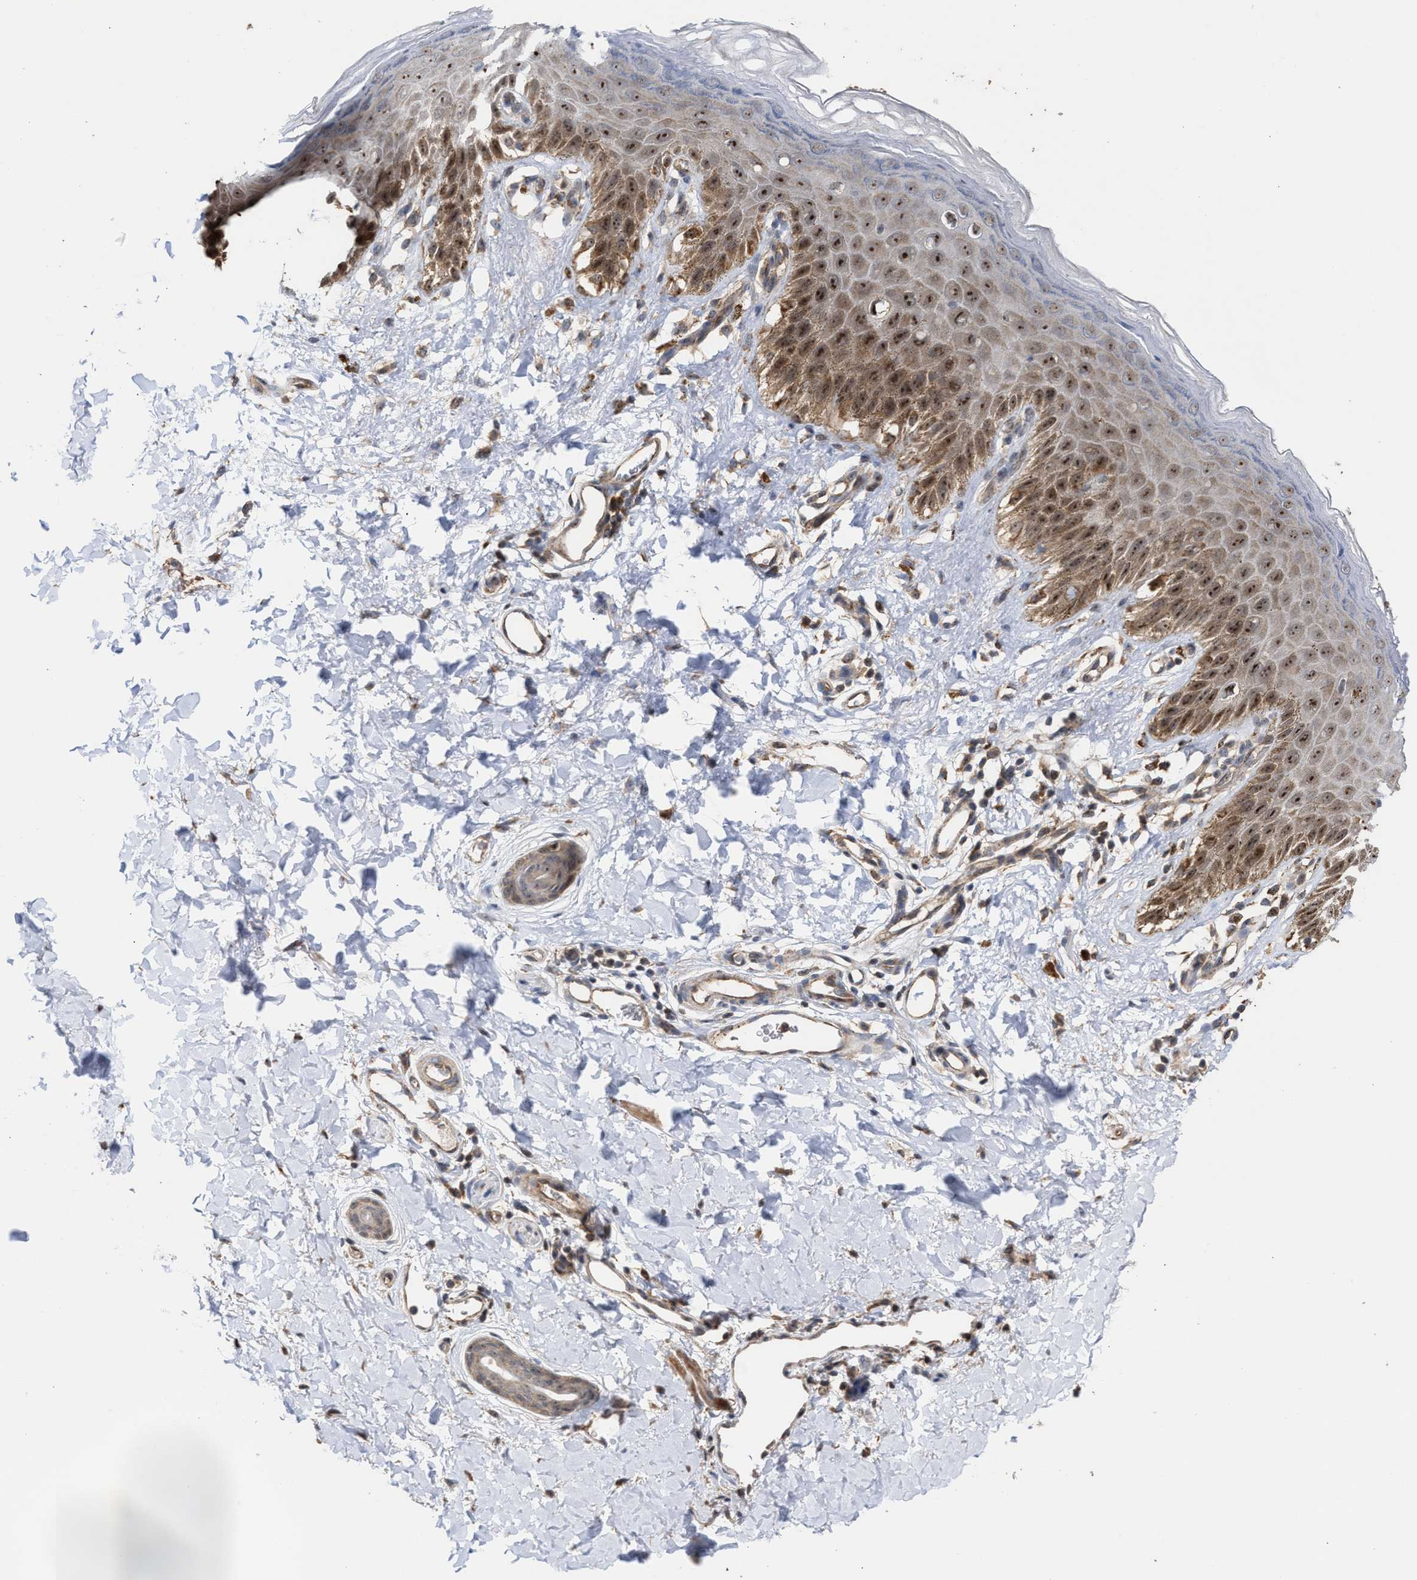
{"staining": {"intensity": "strong", "quantity": "25%-75%", "location": "cytoplasmic/membranous,nuclear"}, "tissue": "skin", "cell_type": "Epidermal cells", "image_type": "normal", "snomed": [{"axis": "morphology", "description": "Normal tissue, NOS"}, {"axis": "topography", "description": "Anal"}], "caption": "The micrograph demonstrates a brown stain indicating the presence of a protein in the cytoplasmic/membranous,nuclear of epidermal cells in skin.", "gene": "EXOSC2", "patient": {"sex": "male", "age": 44}}